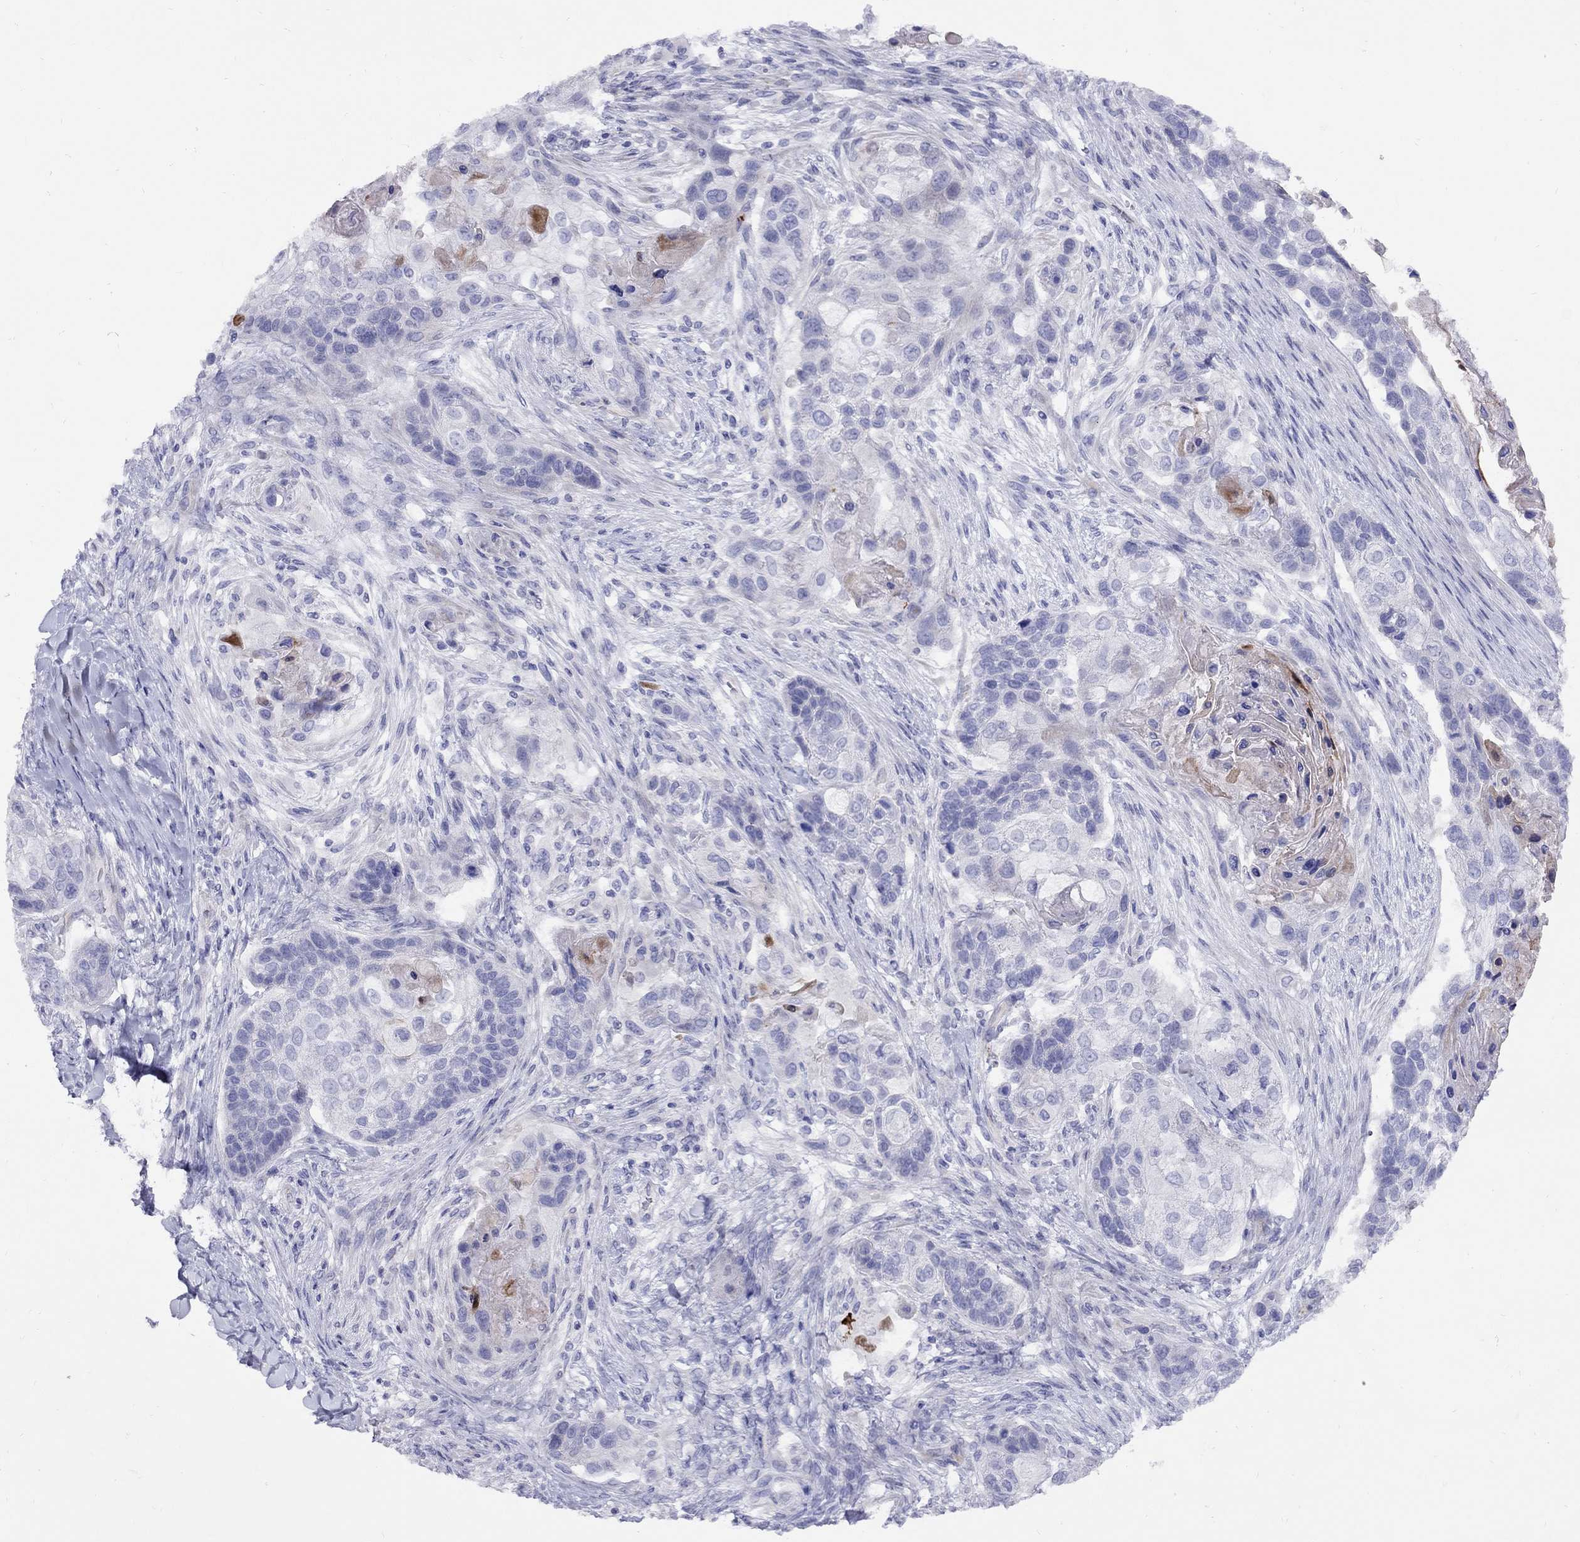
{"staining": {"intensity": "negative", "quantity": "none", "location": "none"}, "tissue": "lung cancer", "cell_type": "Tumor cells", "image_type": "cancer", "snomed": [{"axis": "morphology", "description": "Squamous cell carcinoma, NOS"}, {"axis": "topography", "description": "Lung"}], "caption": "A micrograph of human lung cancer is negative for staining in tumor cells.", "gene": "SPINT4", "patient": {"sex": "male", "age": 69}}